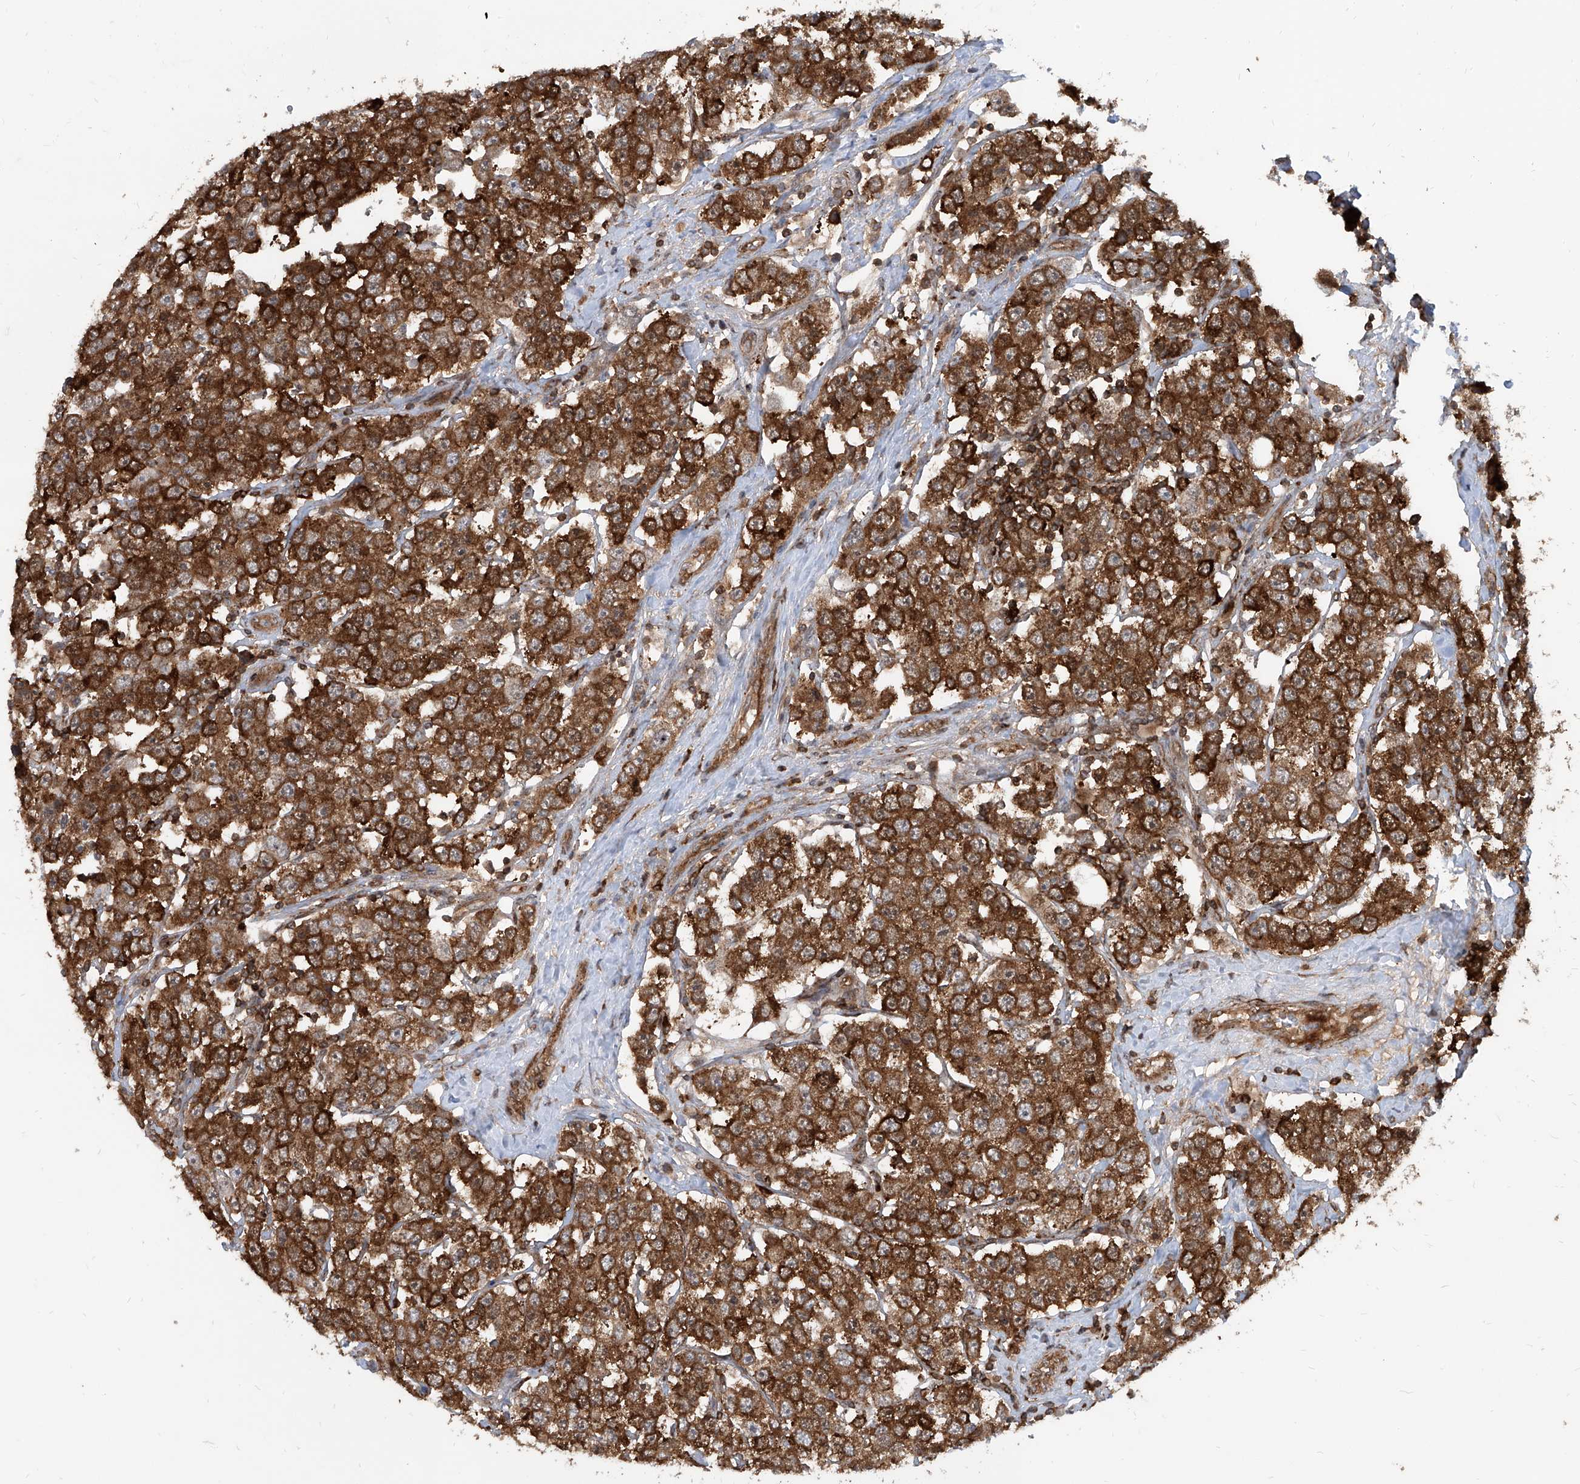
{"staining": {"intensity": "strong", "quantity": ">75%", "location": "cytoplasmic/membranous"}, "tissue": "testis cancer", "cell_type": "Tumor cells", "image_type": "cancer", "snomed": [{"axis": "morphology", "description": "Seminoma, NOS"}, {"axis": "topography", "description": "Testis"}], "caption": "Immunohistochemical staining of seminoma (testis) exhibits high levels of strong cytoplasmic/membranous positivity in about >75% of tumor cells.", "gene": "MAGED2", "patient": {"sex": "male", "age": 28}}